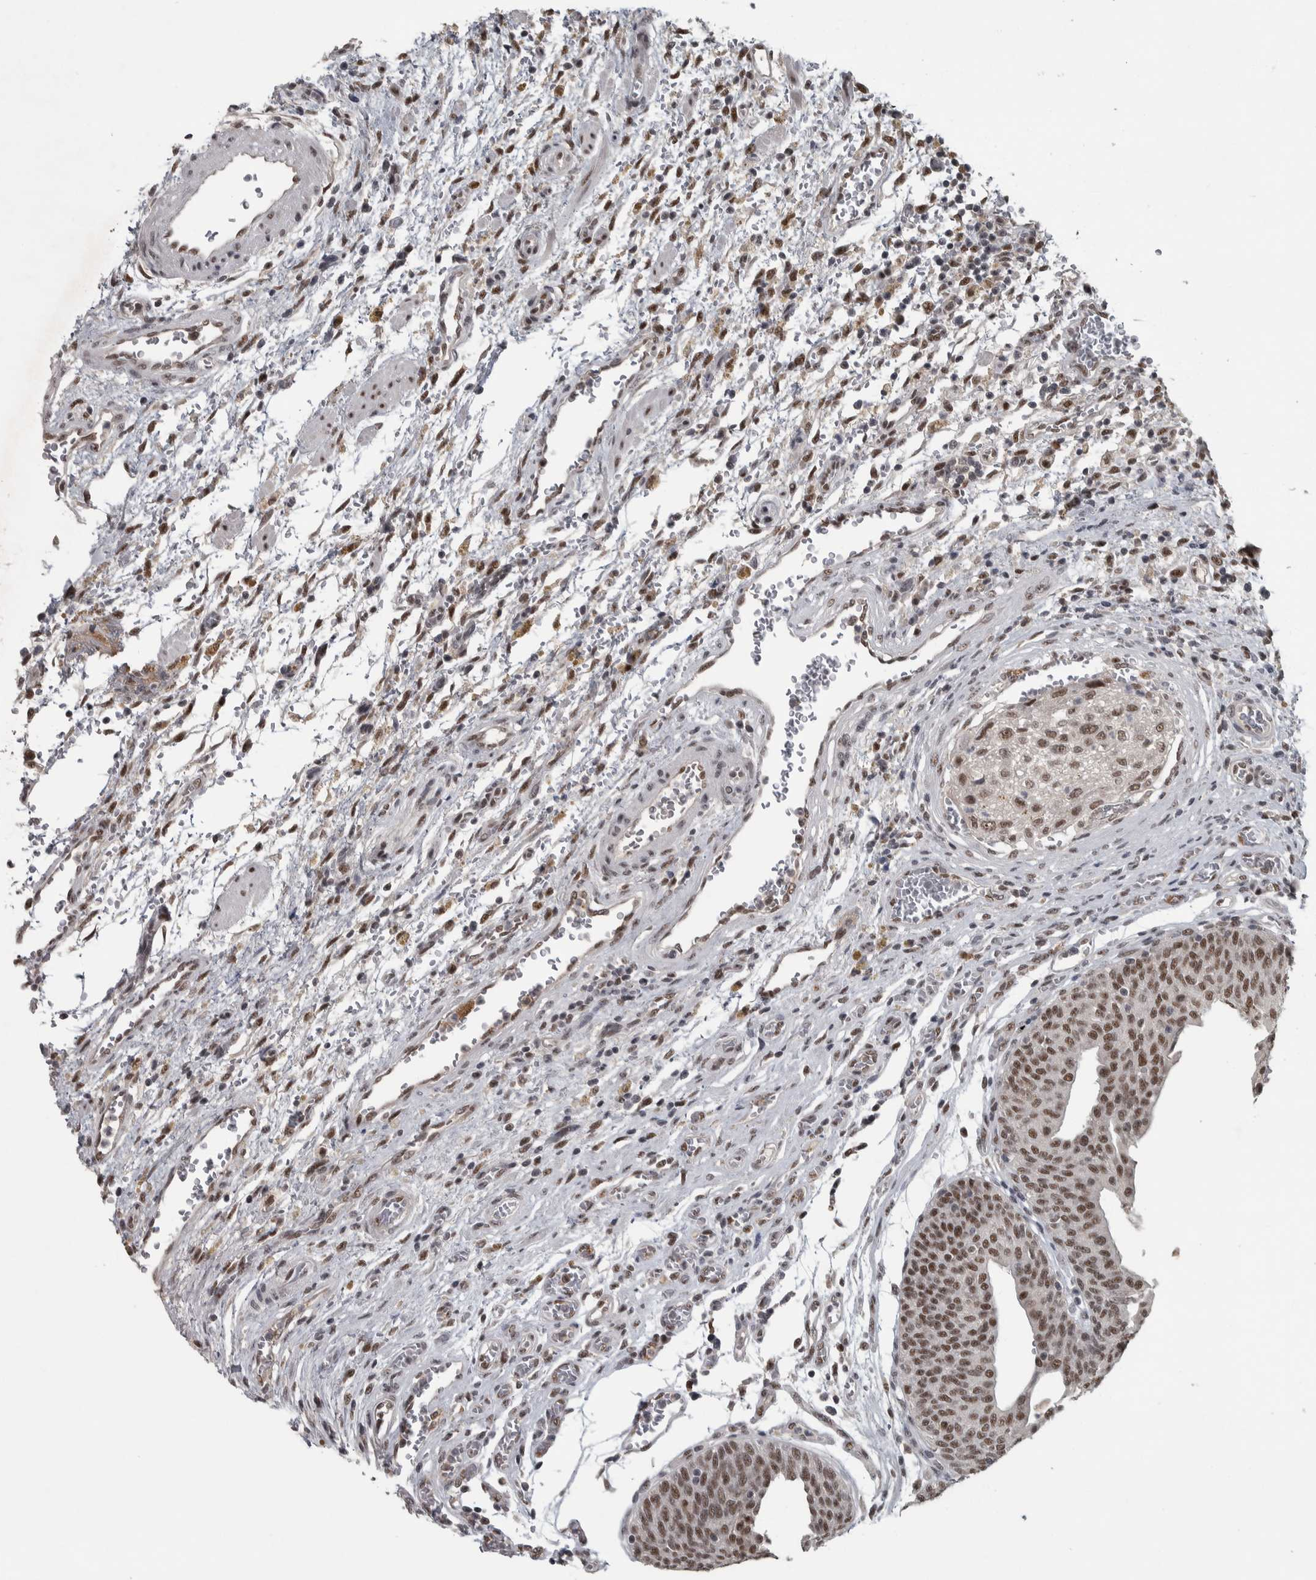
{"staining": {"intensity": "moderate", "quantity": ">75%", "location": "nuclear"}, "tissue": "urothelial cancer", "cell_type": "Tumor cells", "image_type": "cancer", "snomed": [{"axis": "morphology", "description": "Urothelial carcinoma, Low grade"}, {"axis": "morphology", "description": "Urothelial carcinoma, High grade"}, {"axis": "topography", "description": "Urinary bladder"}], "caption": "About >75% of tumor cells in urothelial carcinoma (low-grade) display moderate nuclear protein expression as visualized by brown immunohistochemical staining.", "gene": "DDX42", "patient": {"sex": "male", "age": 35}}